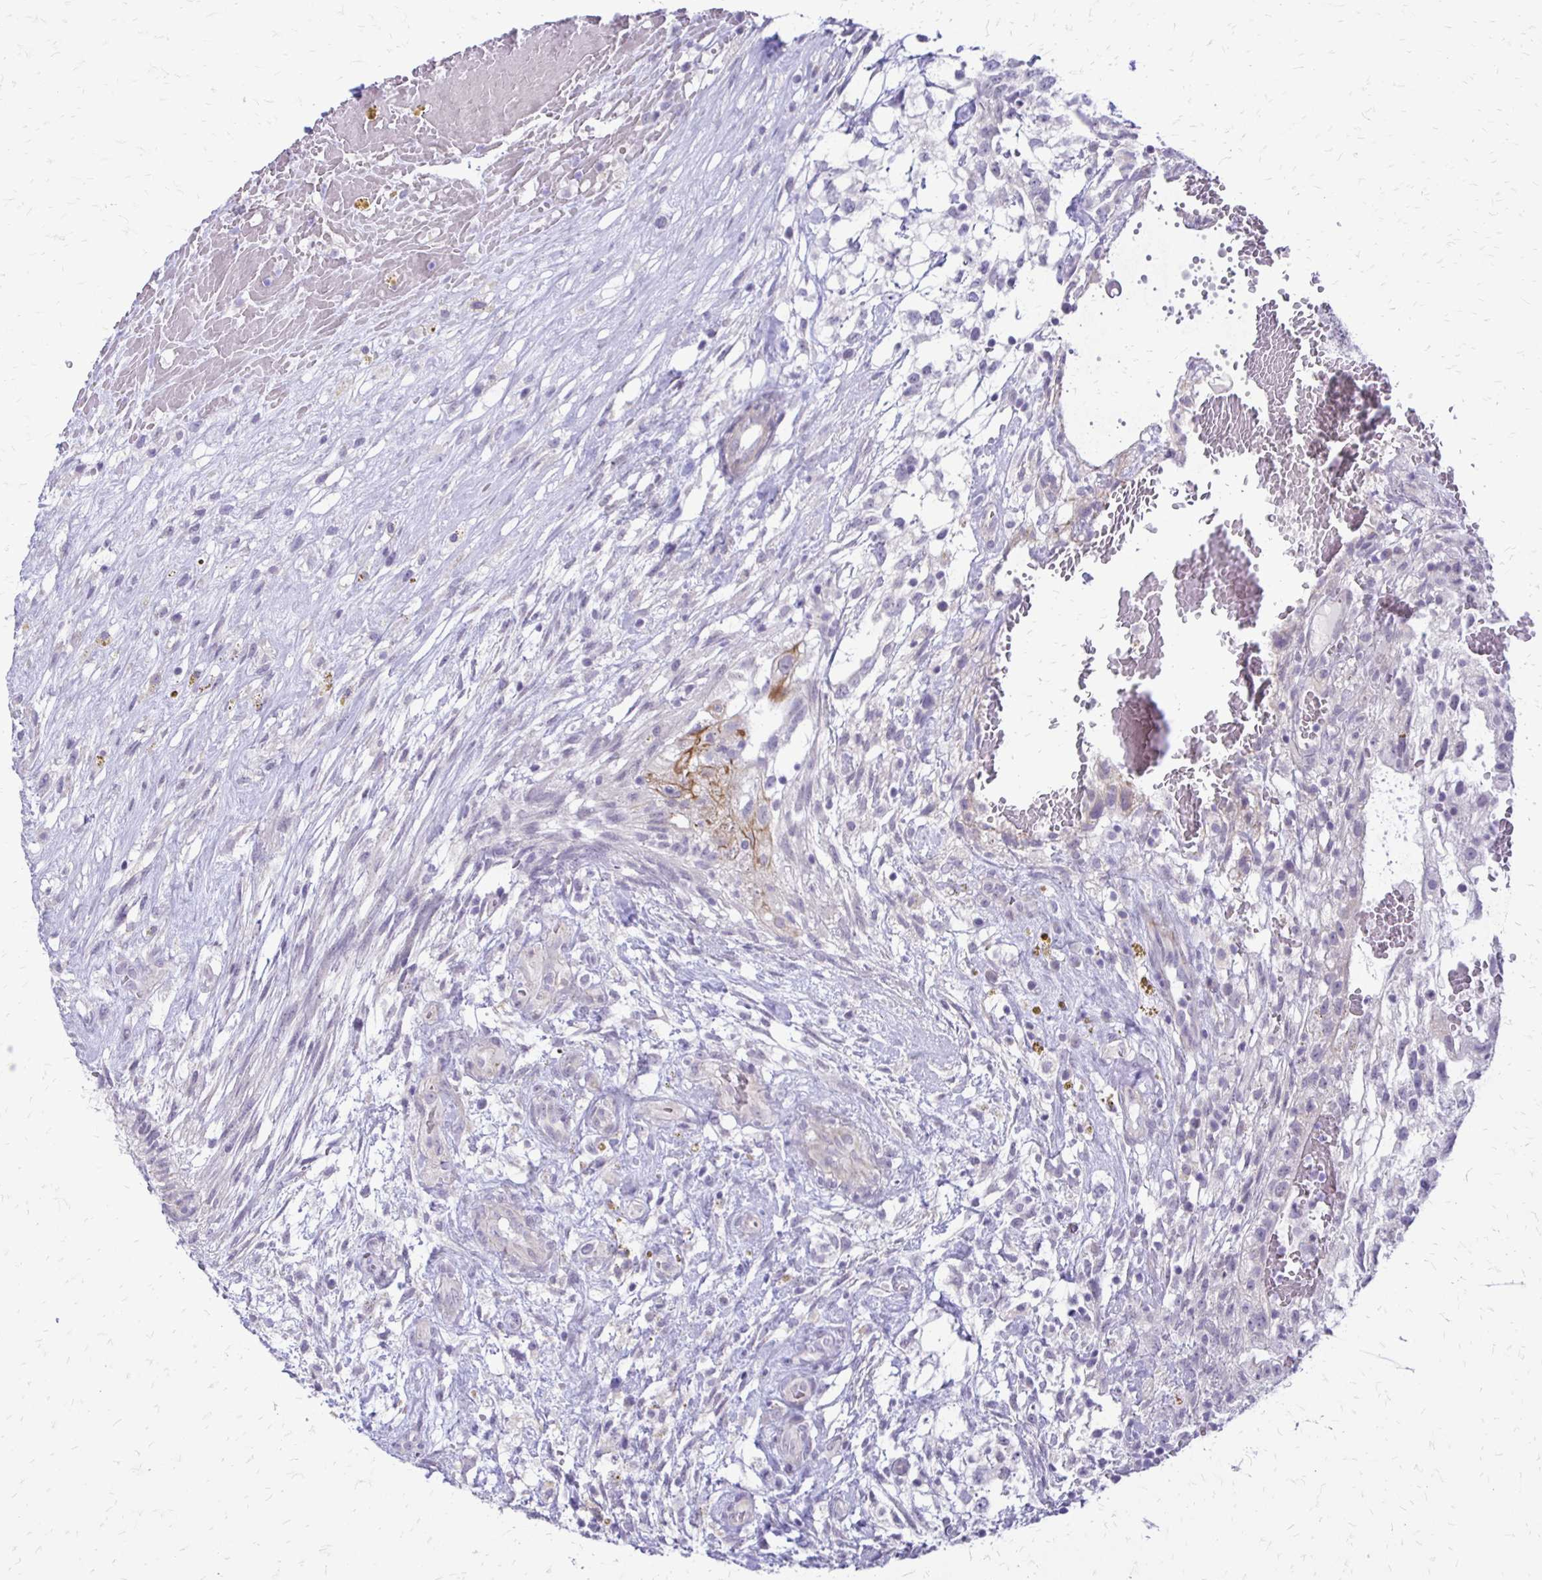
{"staining": {"intensity": "negative", "quantity": "none", "location": "none"}, "tissue": "testis cancer", "cell_type": "Tumor cells", "image_type": "cancer", "snomed": [{"axis": "morphology", "description": "Normal tissue, NOS"}, {"axis": "morphology", "description": "Carcinoma, Embryonal, NOS"}, {"axis": "topography", "description": "Testis"}], "caption": "IHC histopathology image of neoplastic tissue: embryonal carcinoma (testis) stained with DAB displays no significant protein expression in tumor cells. (IHC, brightfield microscopy, high magnification).", "gene": "EPYC", "patient": {"sex": "male", "age": 32}}